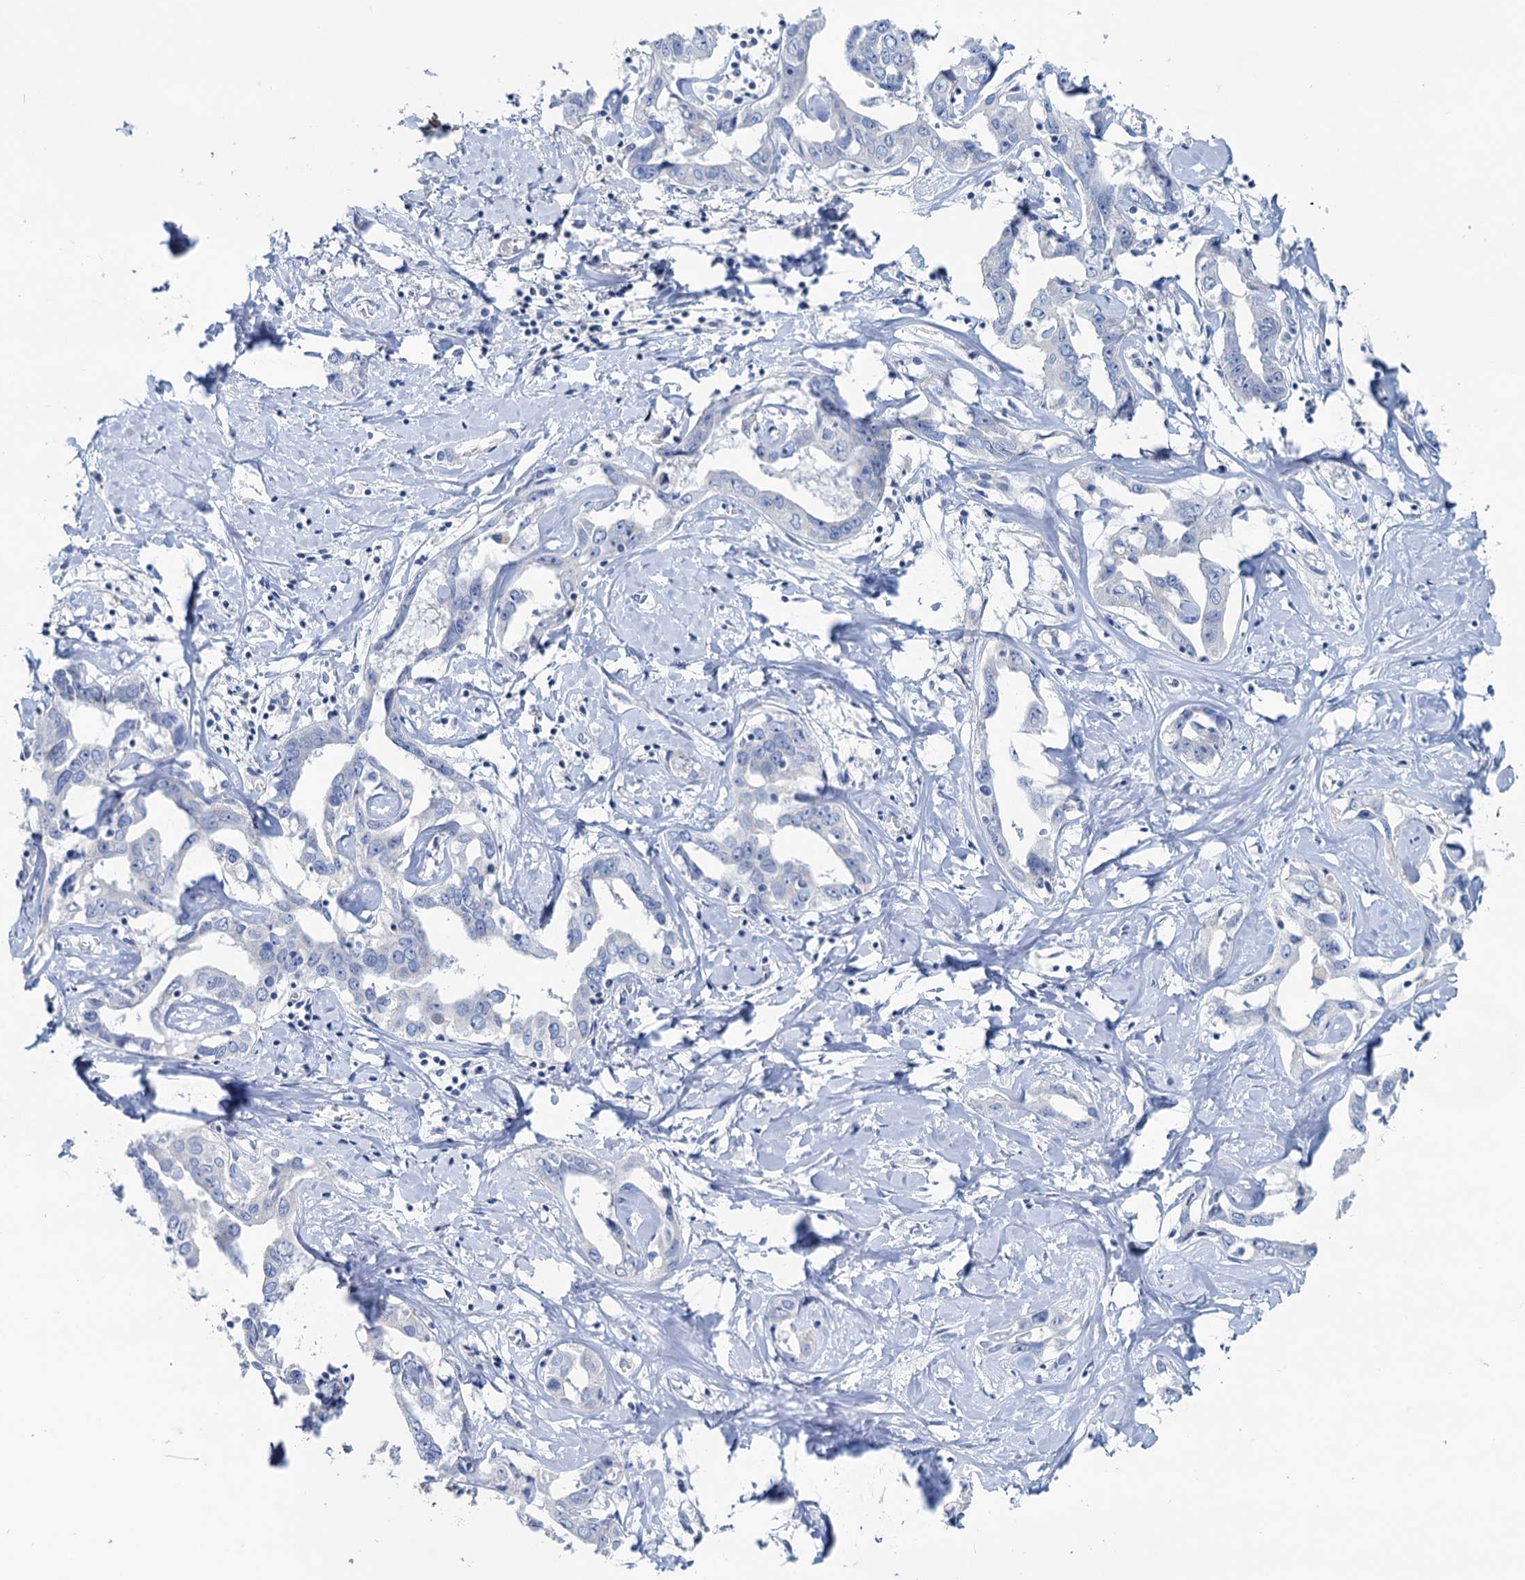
{"staining": {"intensity": "negative", "quantity": "none", "location": "none"}, "tissue": "liver cancer", "cell_type": "Tumor cells", "image_type": "cancer", "snomed": [{"axis": "morphology", "description": "Cholangiocarcinoma"}, {"axis": "topography", "description": "Liver"}], "caption": "Tumor cells show no significant positivity in liver cancer.", "gene": "SLC1A3", "patient": {"sex": "male", "age": 59}}